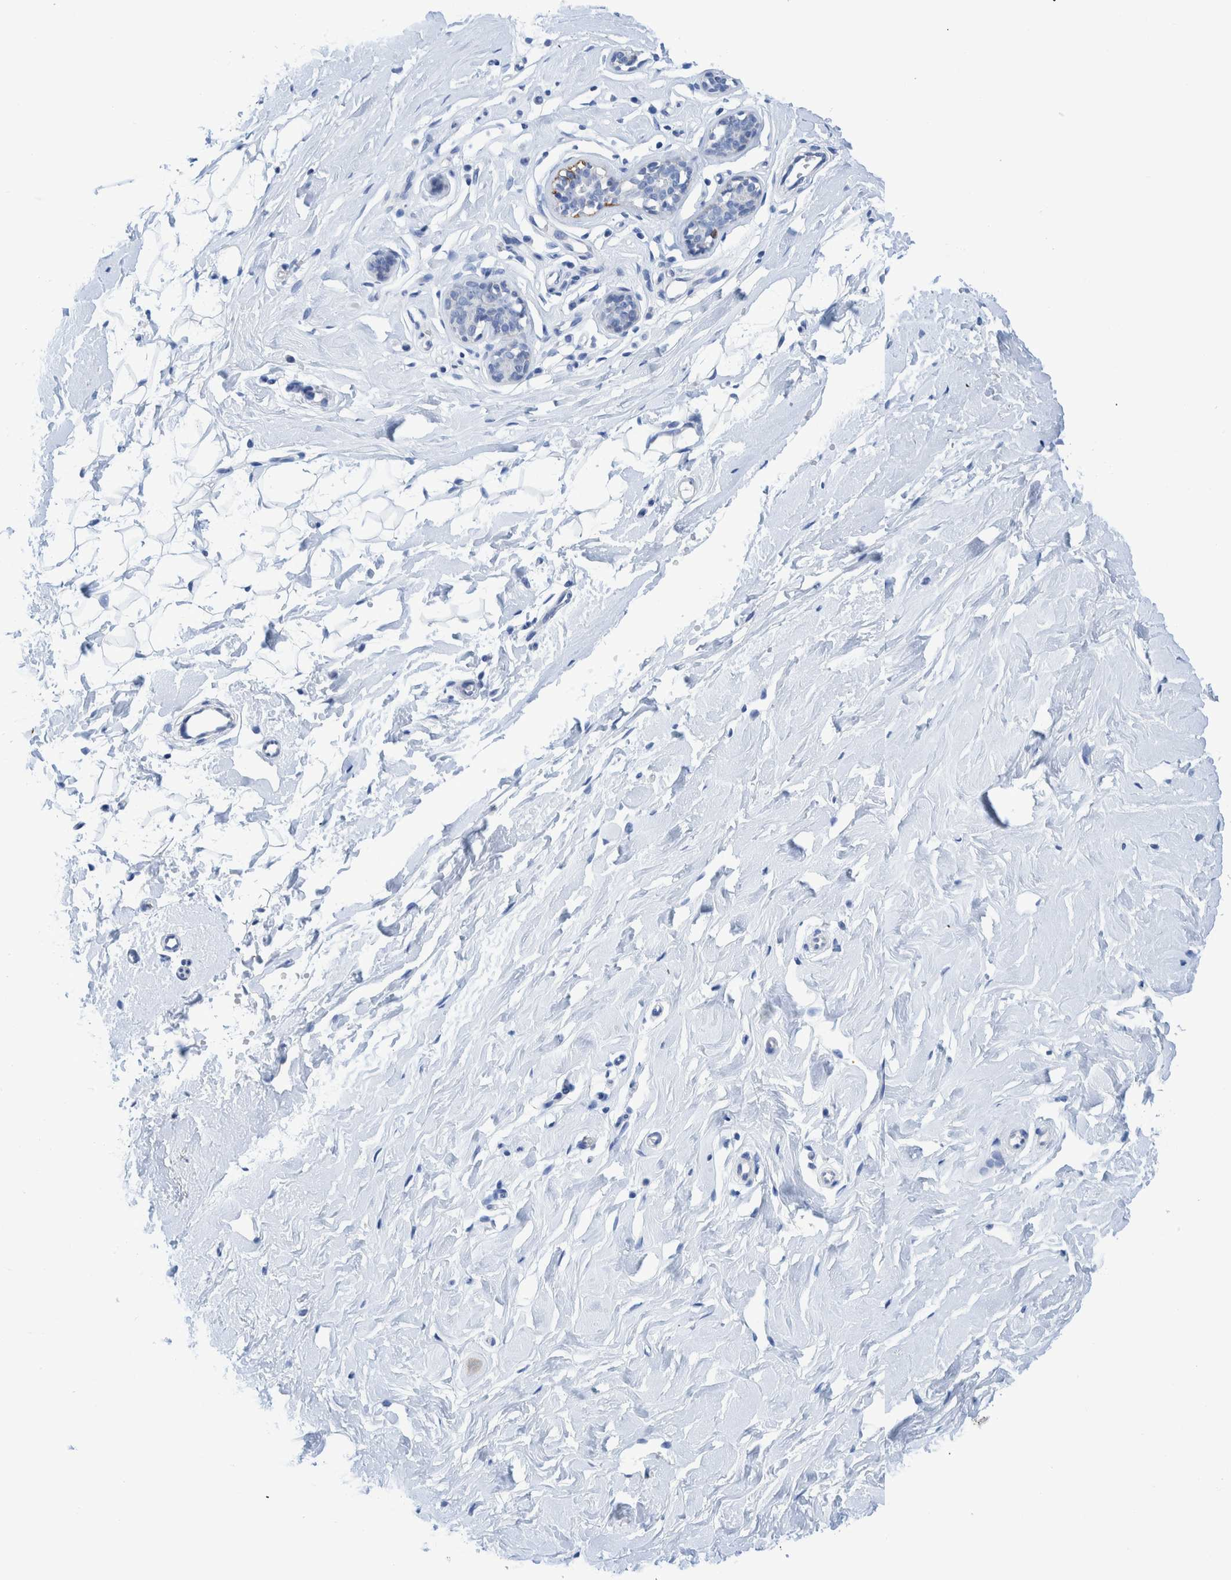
{"staining": {"intensity": "negative", "quantity": "none", "location": "none"}, "tissue": "breast", "cell_type": "Adipocytes", "image_type": "normal", "snomed": [{"axis": "morphology", "description": "Normal tissue, NOS"}, {"axis": "topography", "description": "Breast"}], "caption": "Histopathology image shows no protein positivity in adipocytes of normal breast.", "gene": "KRT14", "patient": {"sex": "female", "age": 23}}